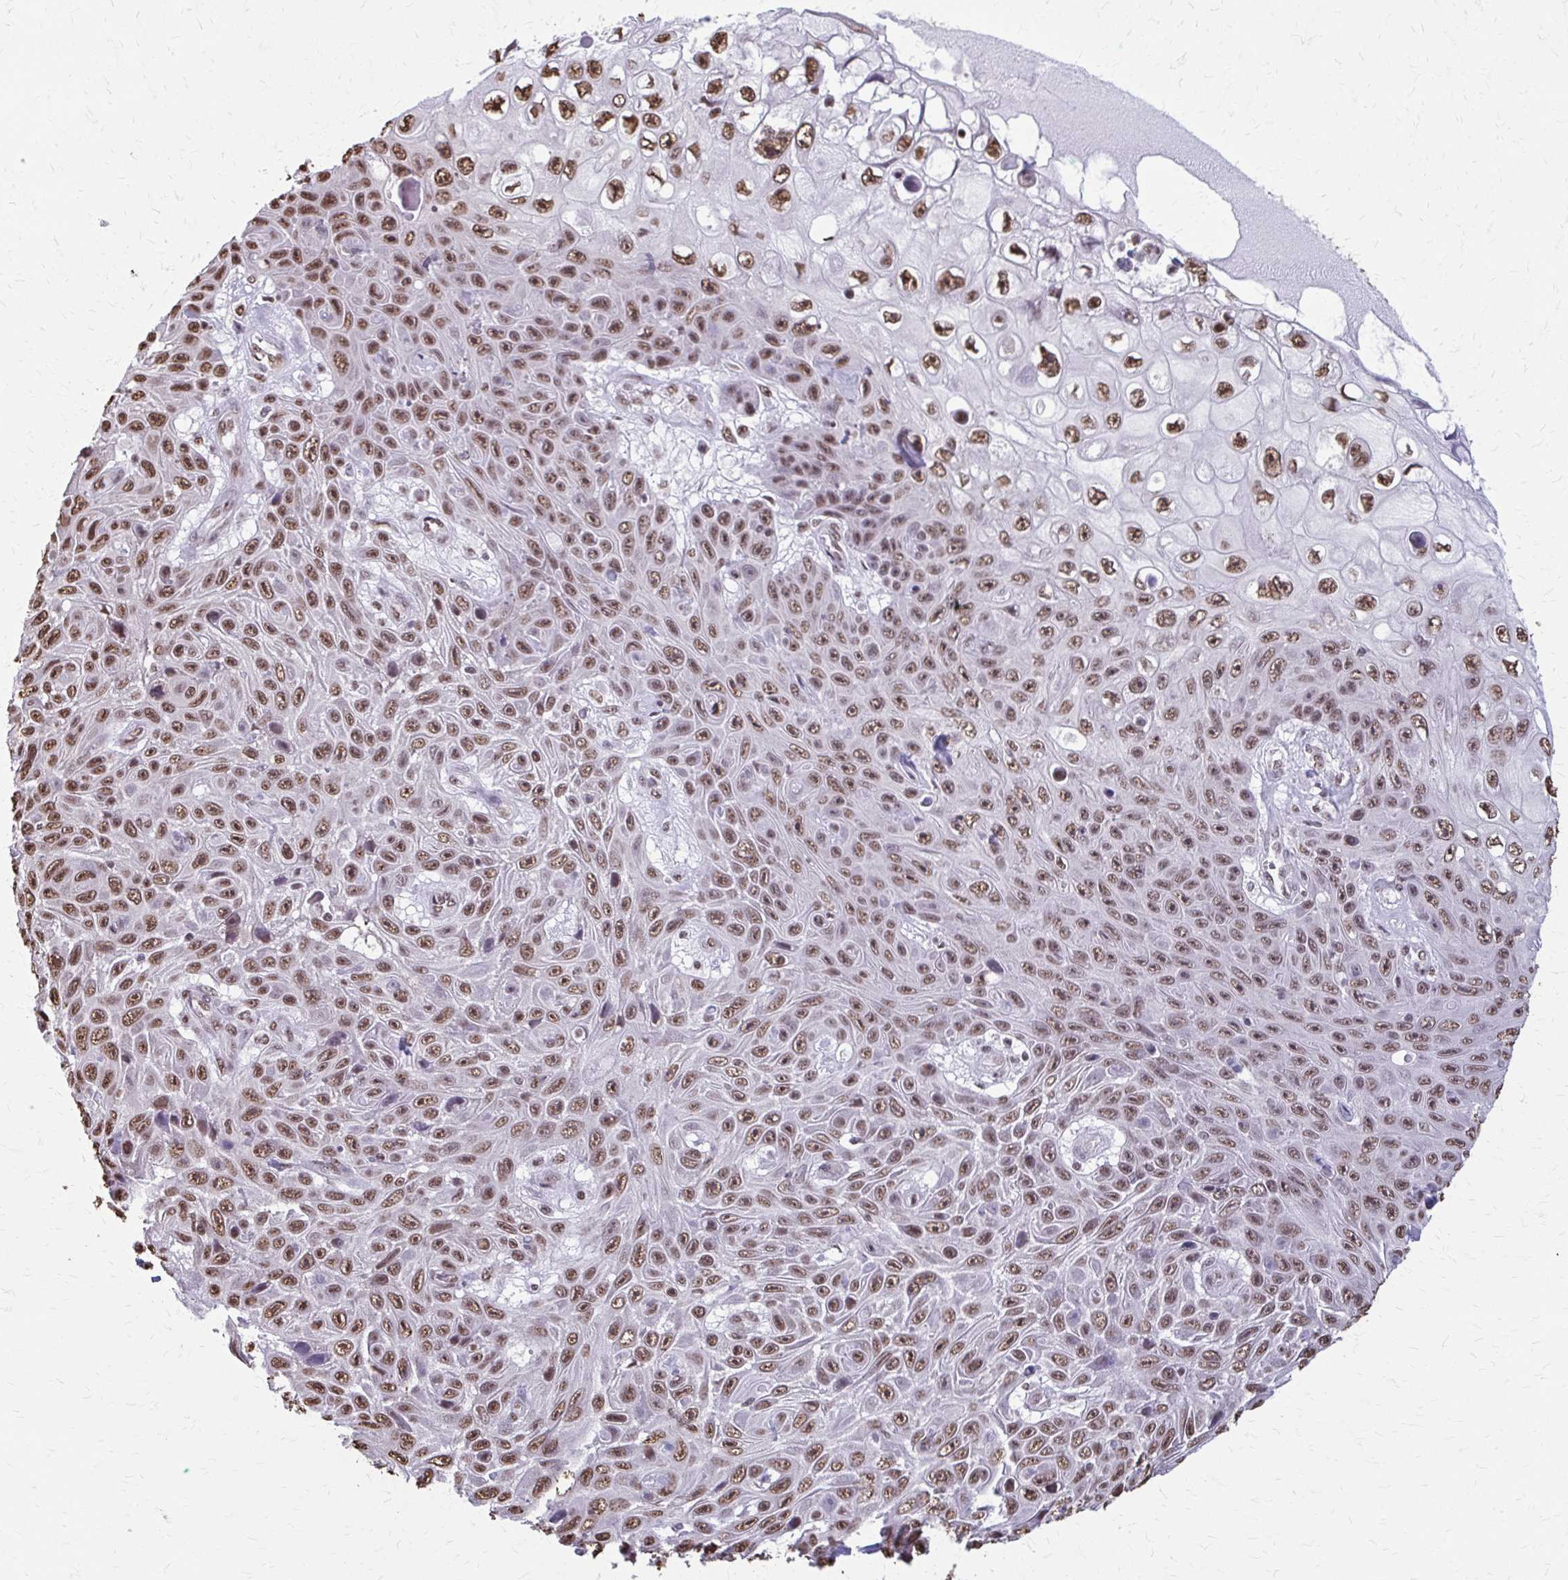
{"staining": {"intensity": "moderate", "quantity": ">75%", "location": "nuclear"}, "tissue": "skin cancer", "cell_type": "Tumor cells", "image_type": "cancer", "snomed": [{"axis": "morphology", "description": "Squamous cell carcinoma, NOS"}, {"axis": "topography", "description": "Skin"}], "caption": "Immunohistochemical staining of human skin cancer (squamous cell carcinoma) exhibits medium levels of moderate nuclear expression in about >75% of tumor cells.", "gene": "SNRPA", "patient": {"sex": "male", "age": 82}}